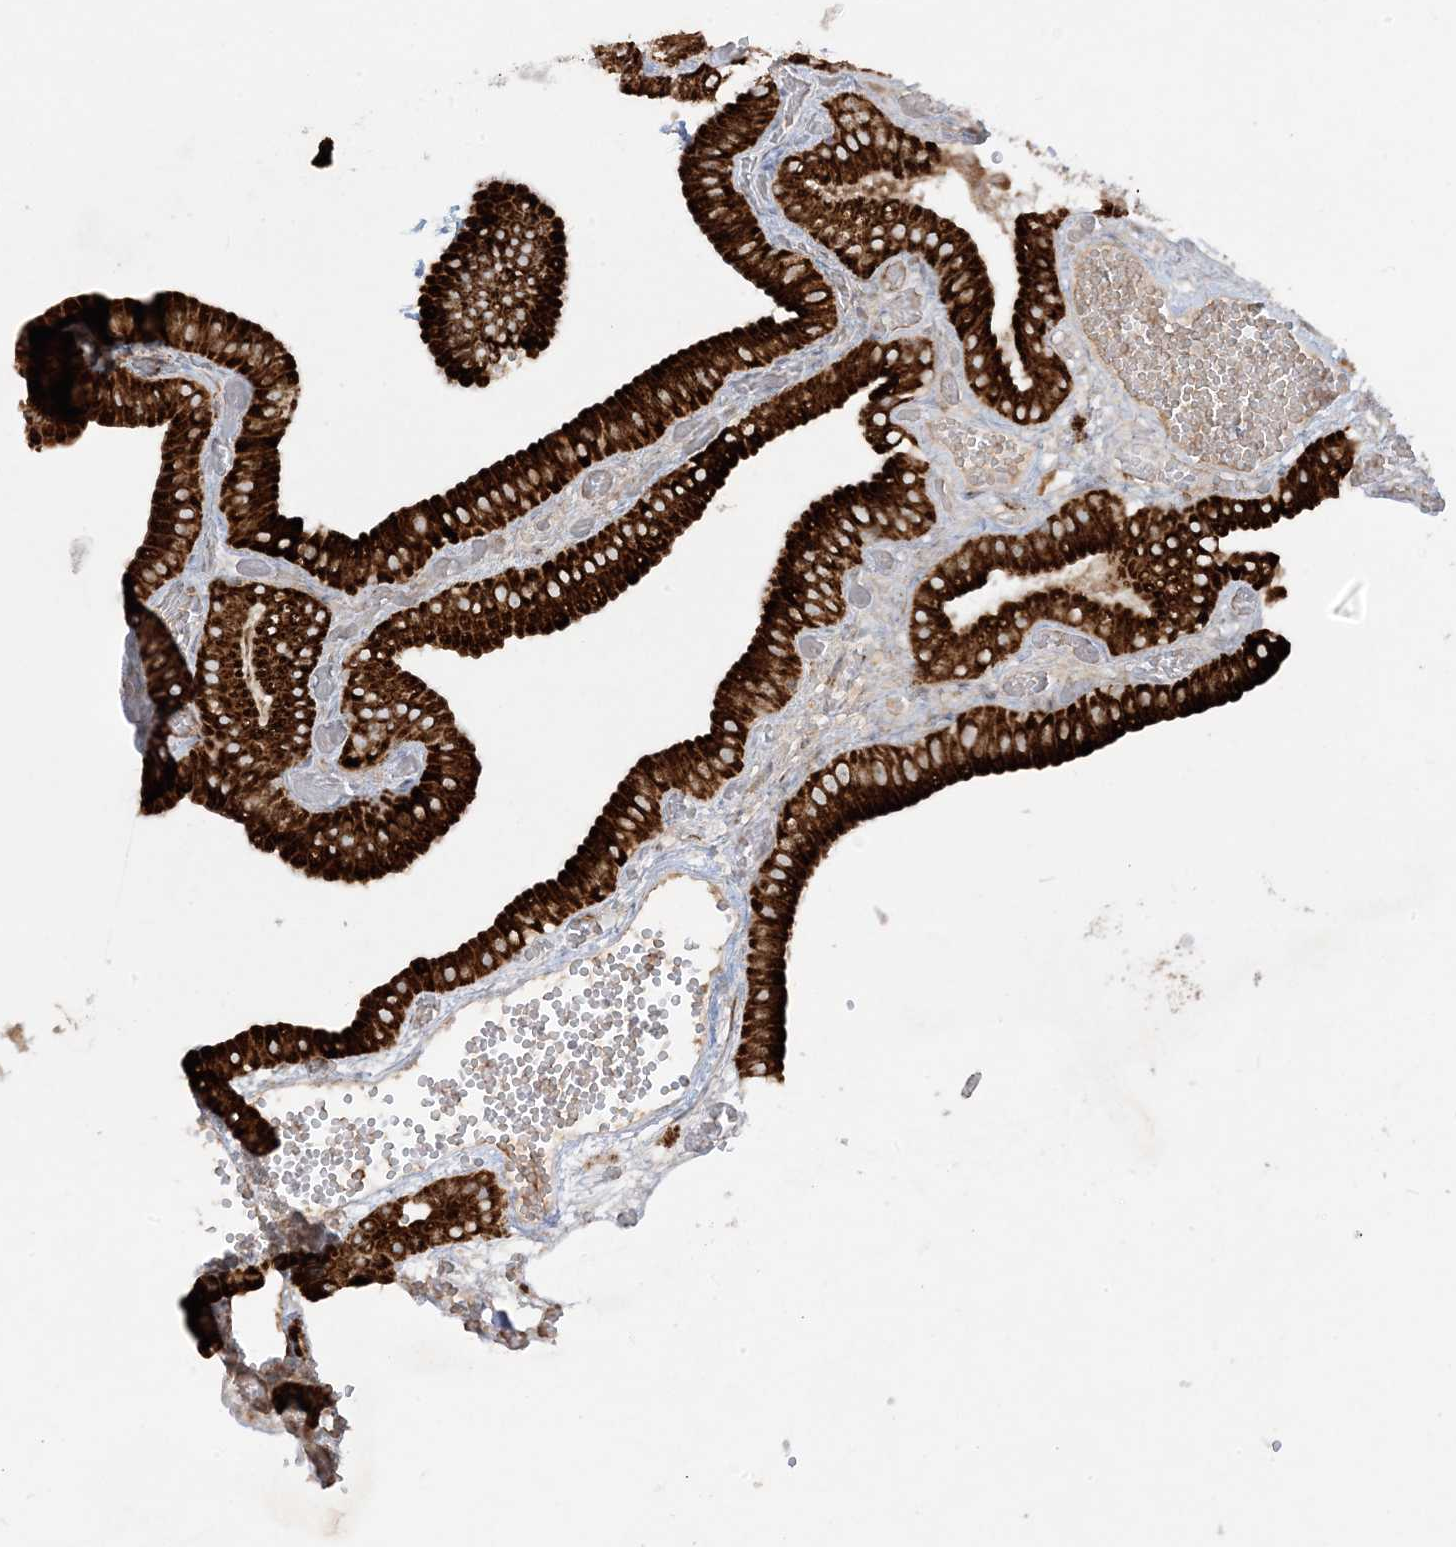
{"staining": {"intensity": "strong", "quantity": ">75%", "location": "cytoplasmic/membranous"}, "tissue": "gallbladder", "cell_type": "Glandular cells", "image_type": "normal", "snomed": [{"axis": "morphology", "description": "Normal tissue, NOS"}, {"axis": "topography", "description": "Gallbladder"}], "caption": "The histopathology image reveals immunohistochemical staining of benign gallbladder. There is strong cytoplasmic/membranous positivity is identified in approximately >75% of glandular cells.", "gene": "NDUFAF3", "patient": {"sex": "female", "age": 64}}